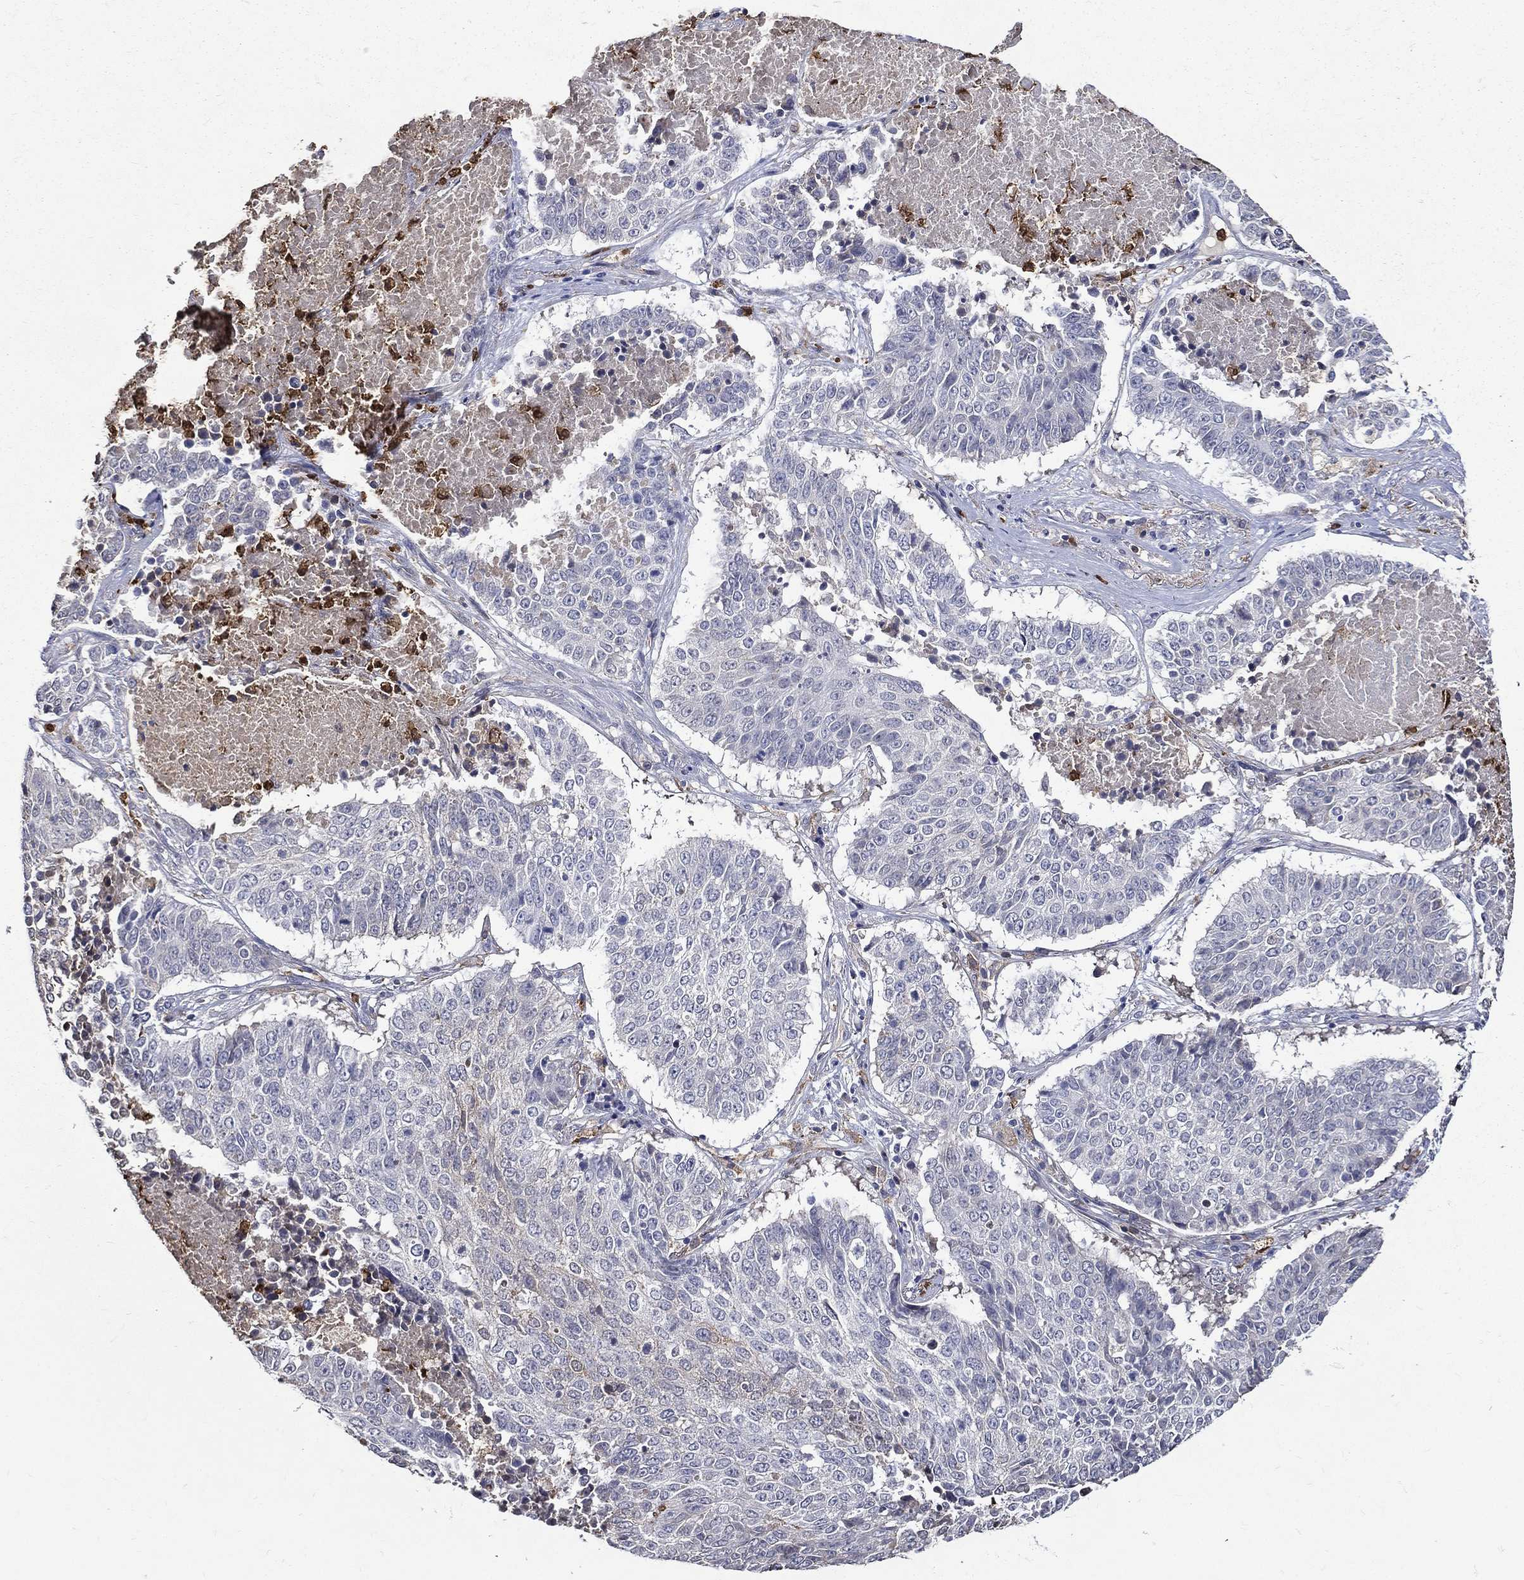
{"staining": {"intensity": "negative", "quantity": "none", "location": "none"}, "tissue": "lung cancer", "cell_type": "Tumor cells", "image_type": "cancer", "snomed": [{"axis": "morphology", "description": "Squamous cell carcinoma, NOS"}, {"axis": "topography", "description": "Lung"}], "caption": "Tumor cells are negative for protein expression in human lung cancer.", "gene": "GPR171", "patient": {"sex": "male", "age": 64}}